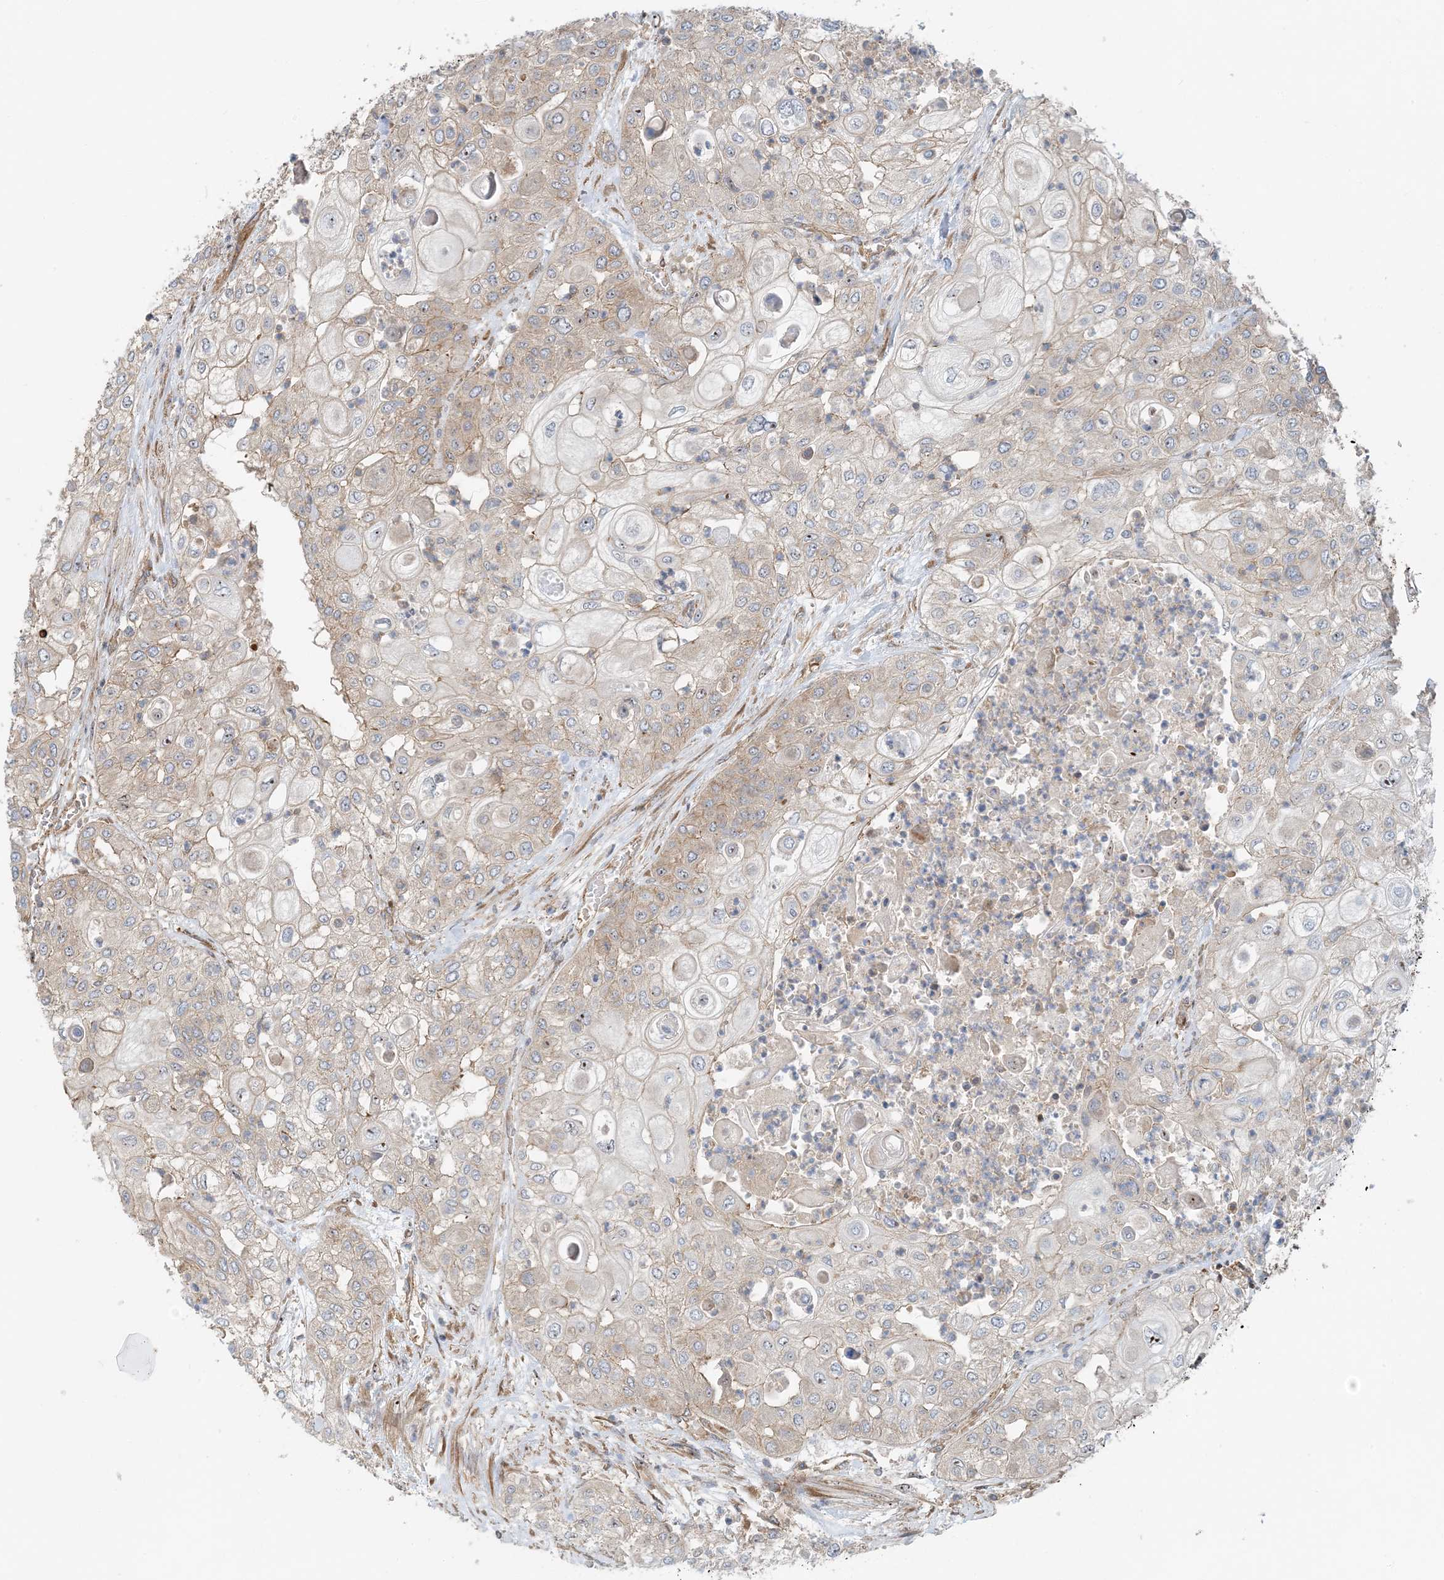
{"staining": {"intensity": "weak", "quantity": "<25%", "location": "cytoplasmic/membranous"}, "tissue": "urothelial cancer", "cell_type": "Tumor cells", "image_type": "cancer", "snomed": [{"axis": "morphology", "description": "Urothelial carcinoma, High grade"}, {"axis": "topography", "description": "Urinary bladder"}], "caption": "Human urothelial cancer stained for a protein using IHC demonstrates no expression in tumor cells.", "gene": "MYL5", "patient": {"sex": "female", "age": 79}}